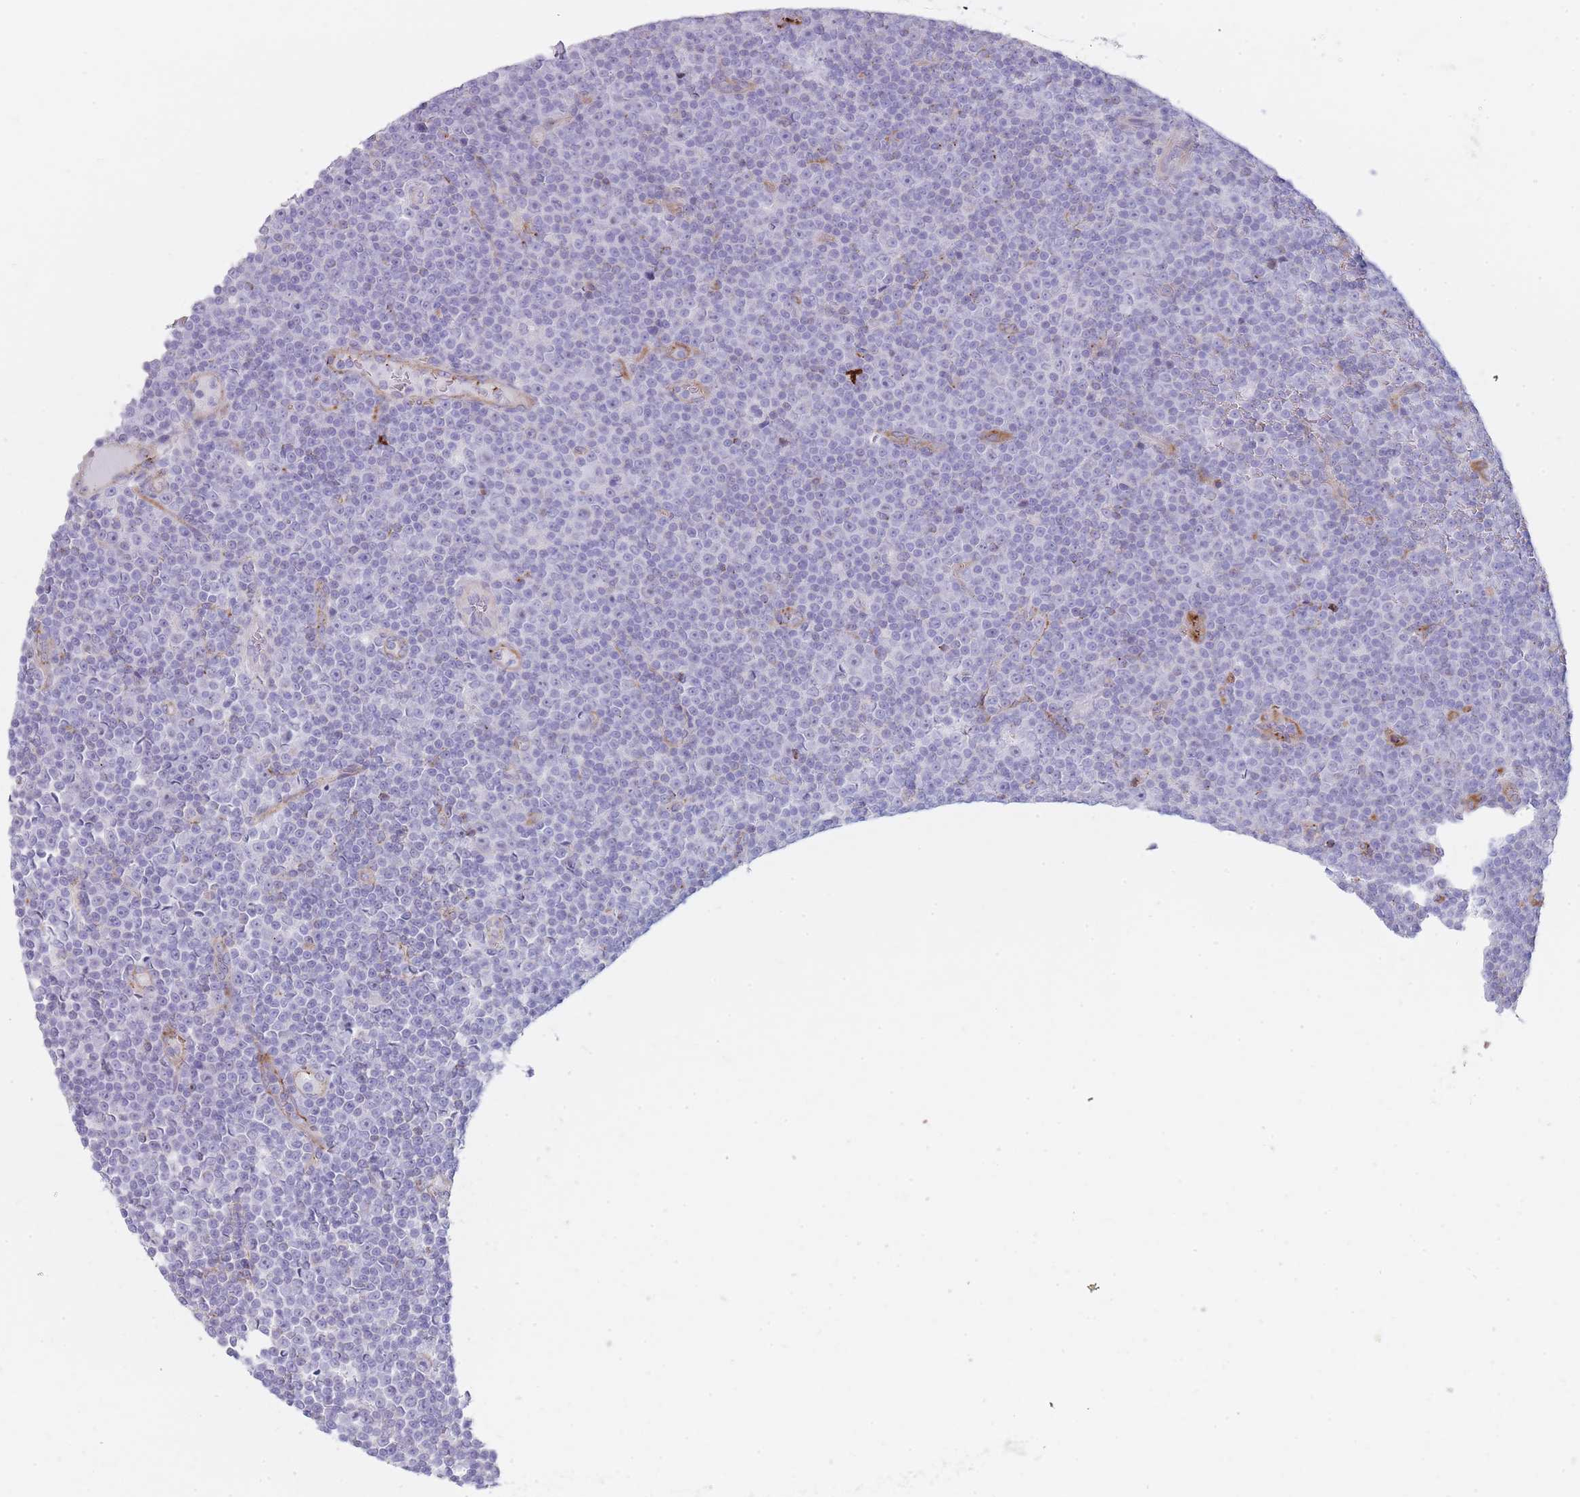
{"staining": {"intensity": "negative", "quantity": "none", "location": "none"}, "tissue": "lymphoma", "cell_type": "Tumor cells", "image_type": "cancer", "snomed": [{"axis": "morphology", "description": "Malignant lymphoma, non-Hodgkin's type, Low grade"}, {"axis": "topography", "description": "Lymph node"}], "caption": "The immunohistochemistry image has no significant positivity in tumor cells of lymphoma tissue.", "gene": "UTP14A", "patient": {"sex": "female", "age": 67}}